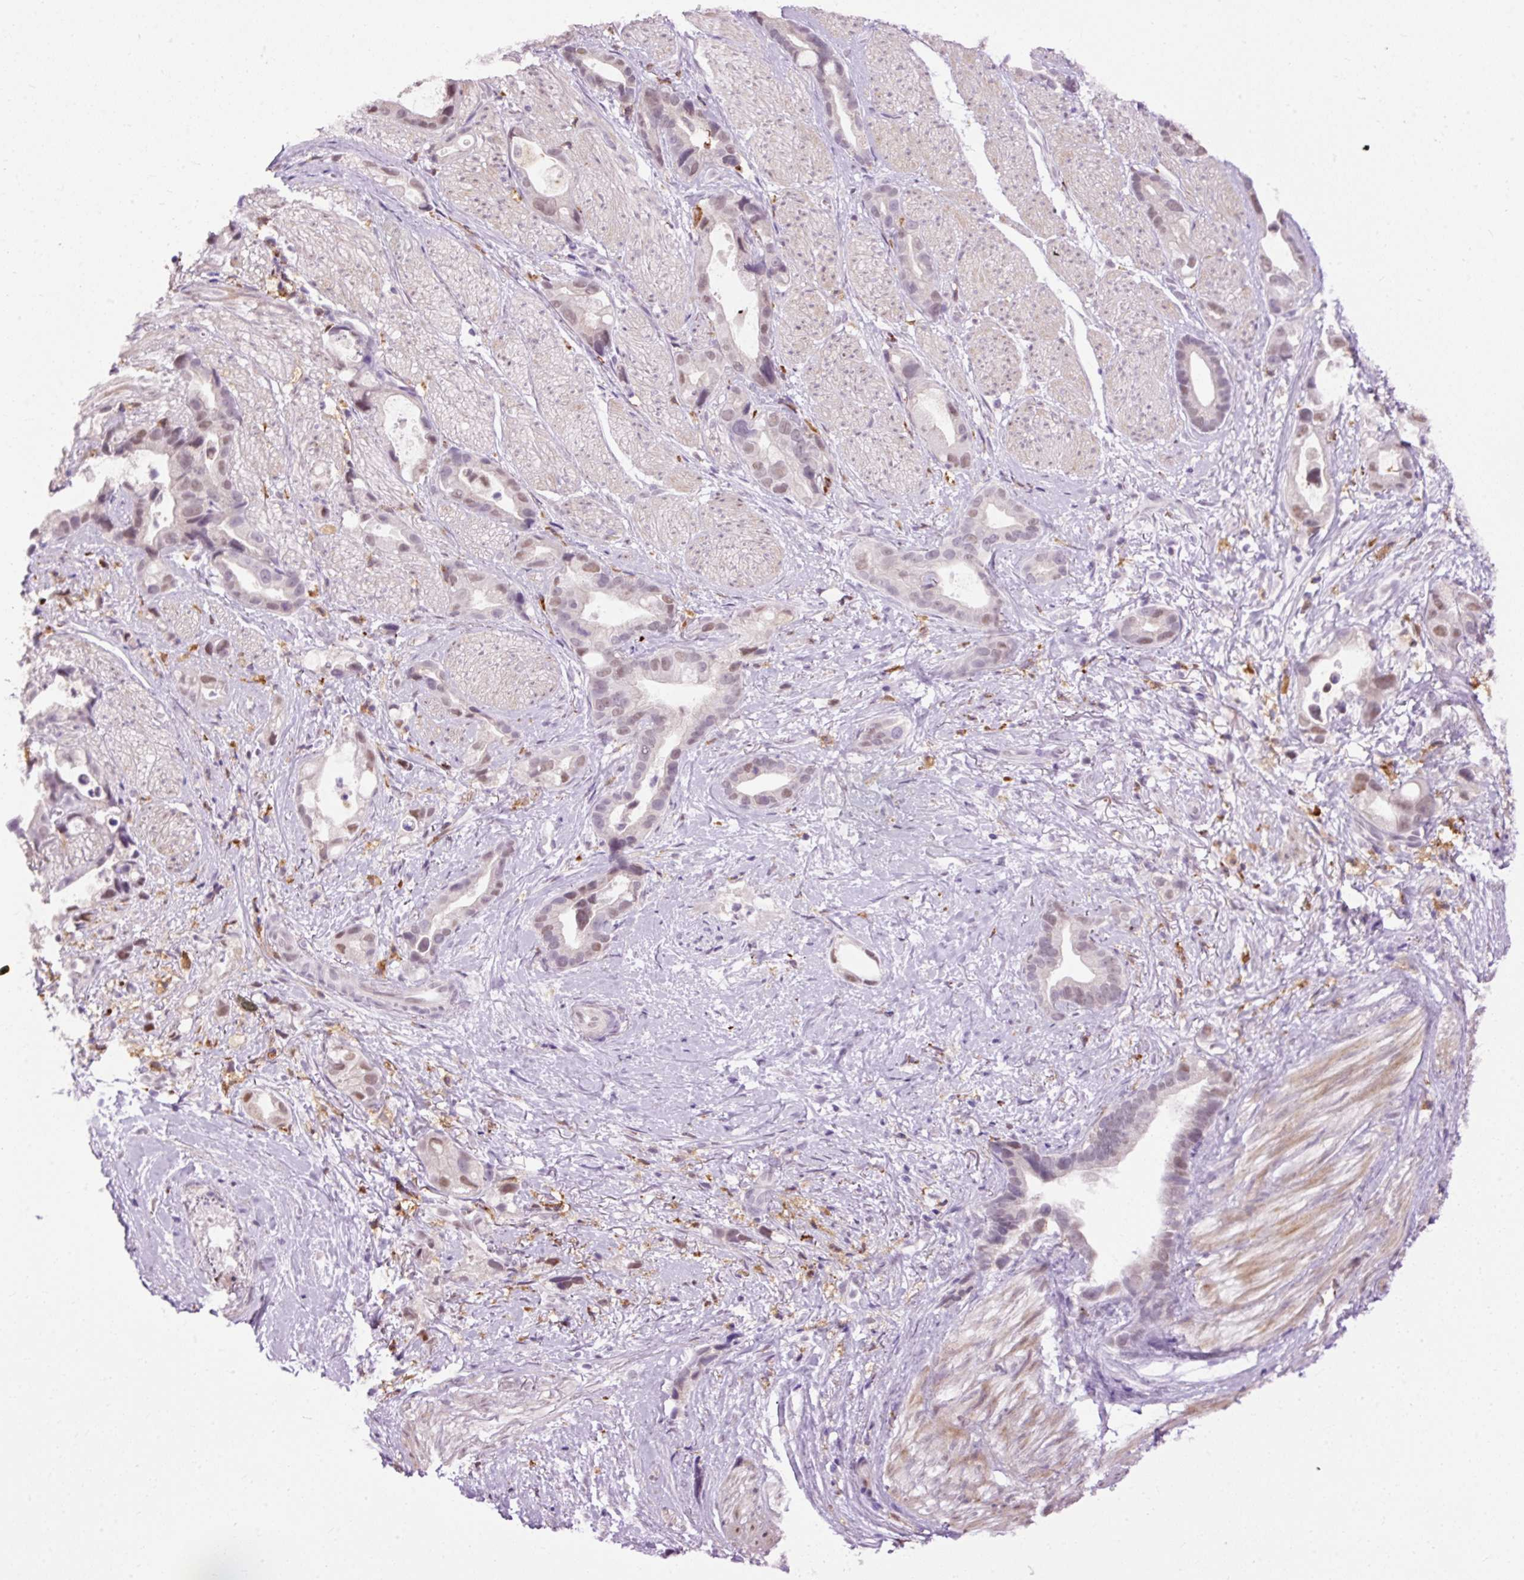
{"staining": {"intensity": "weak", "quantity": "25%-75%", "location": "nuclear"}, "tissue": "stomach cancer", "cell_type": "Tumor cells", "image_type": "cancer", "snomed": [{"axis": "morphology", "description": "Adenocarcinoma, NOS"}, {"axis": "topography", "description": "Stomach"}], "caption": "Human stomach cancer (adenocarcinoma) stained with a brown dye exhibits weak nuclear positive staining in approximately 25%-75% of tumor cells.", "gene": "LY86", "patient": {"sex": "male", "age": 55}}